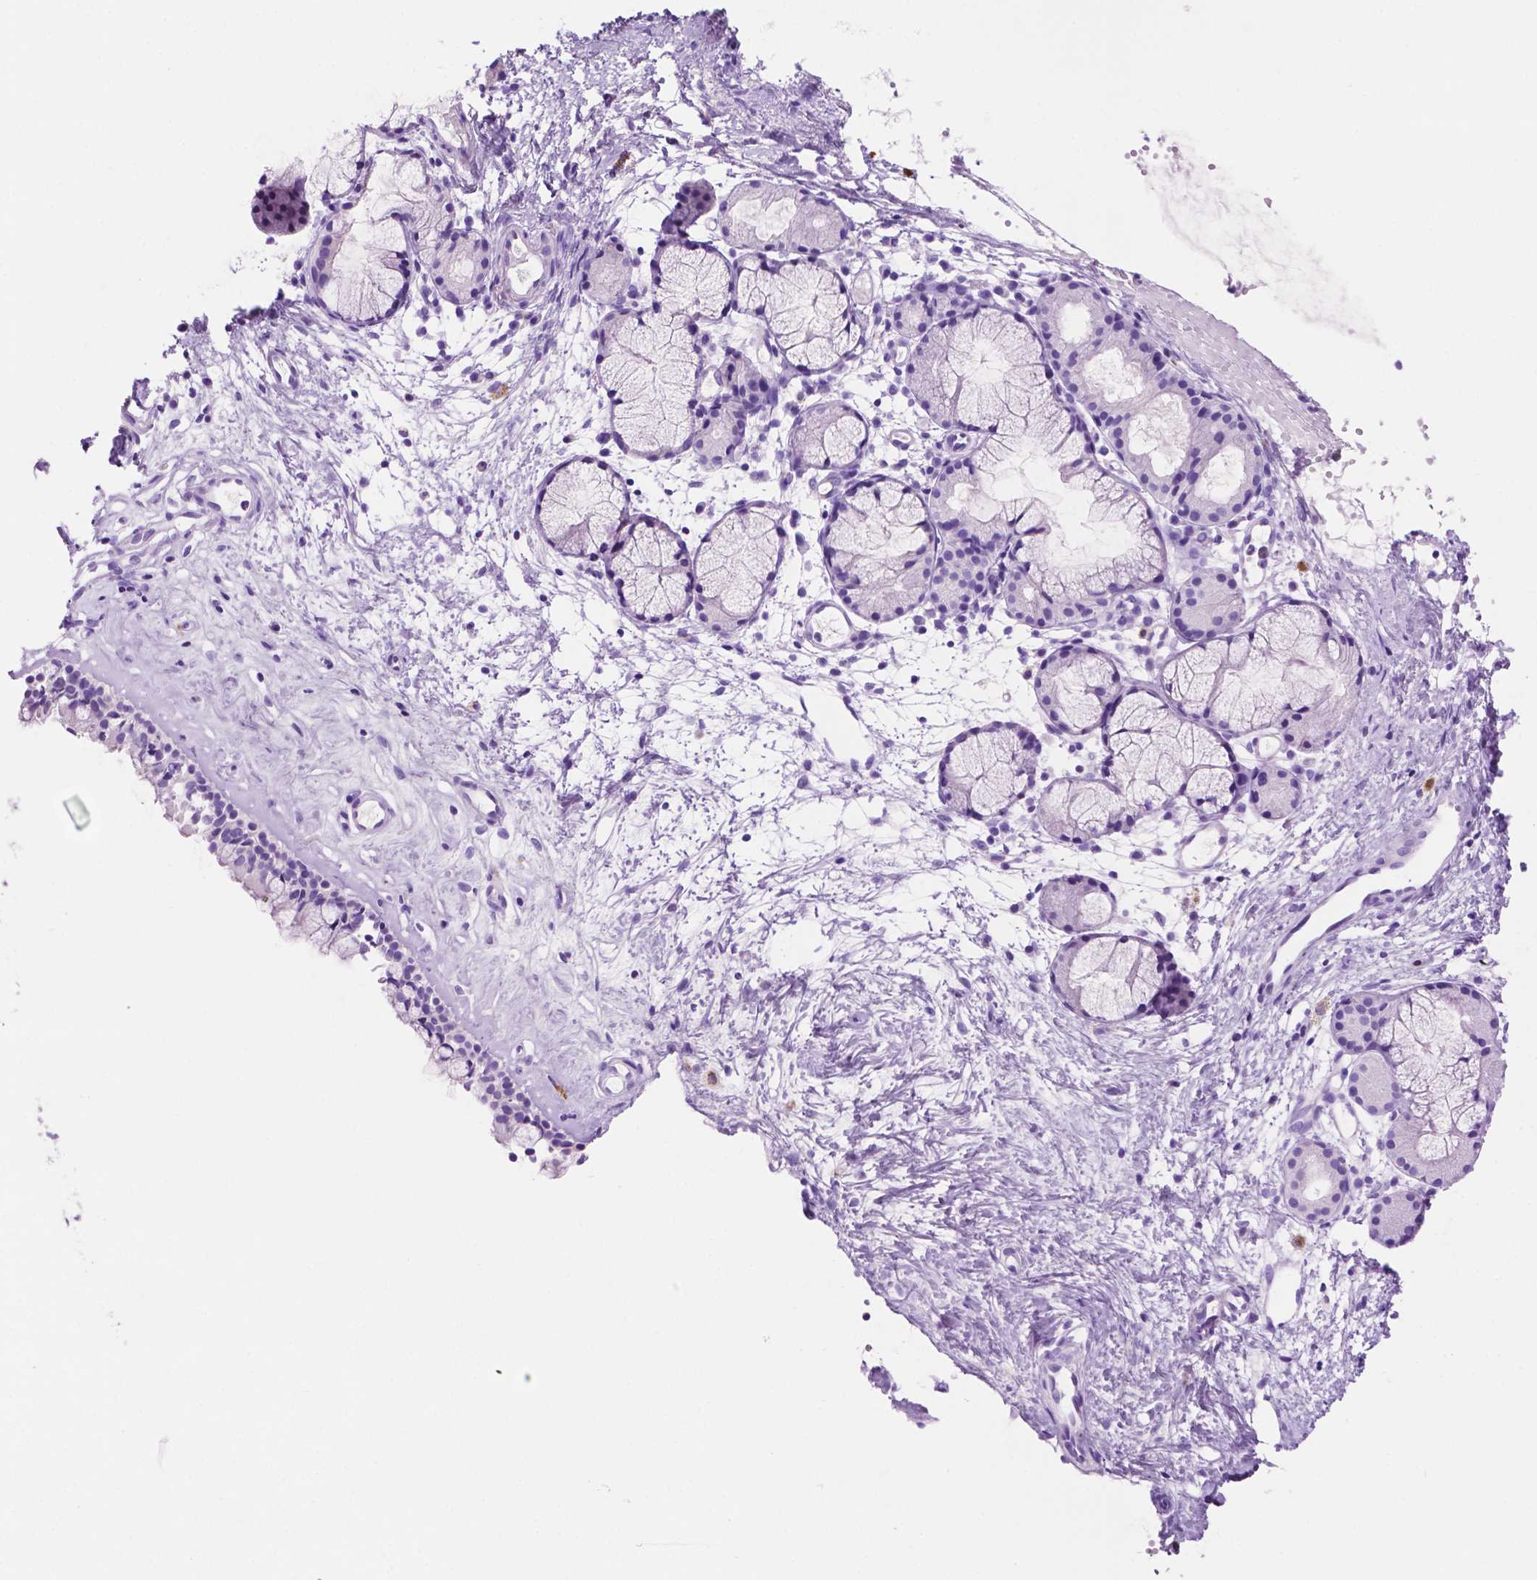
{"staining": {"intensity": "negative", "quantity": "none", "location": "none"}, "tissue": "nasopharynx", "cell_type": "Respiratory epithelial cells", "image_type": "normal", "snomed": [{"axis": "morphology", "description": "Normal tissue, NOS"}, {"axis": "topography", "description": "Nasopharynx"}], "caption": "The IHC histopathology image has no significant expression in respiratory epithelial cells of nasopharynx.", "gene": "FOXB2", "patient": {"sex": "female", "age": 52}}